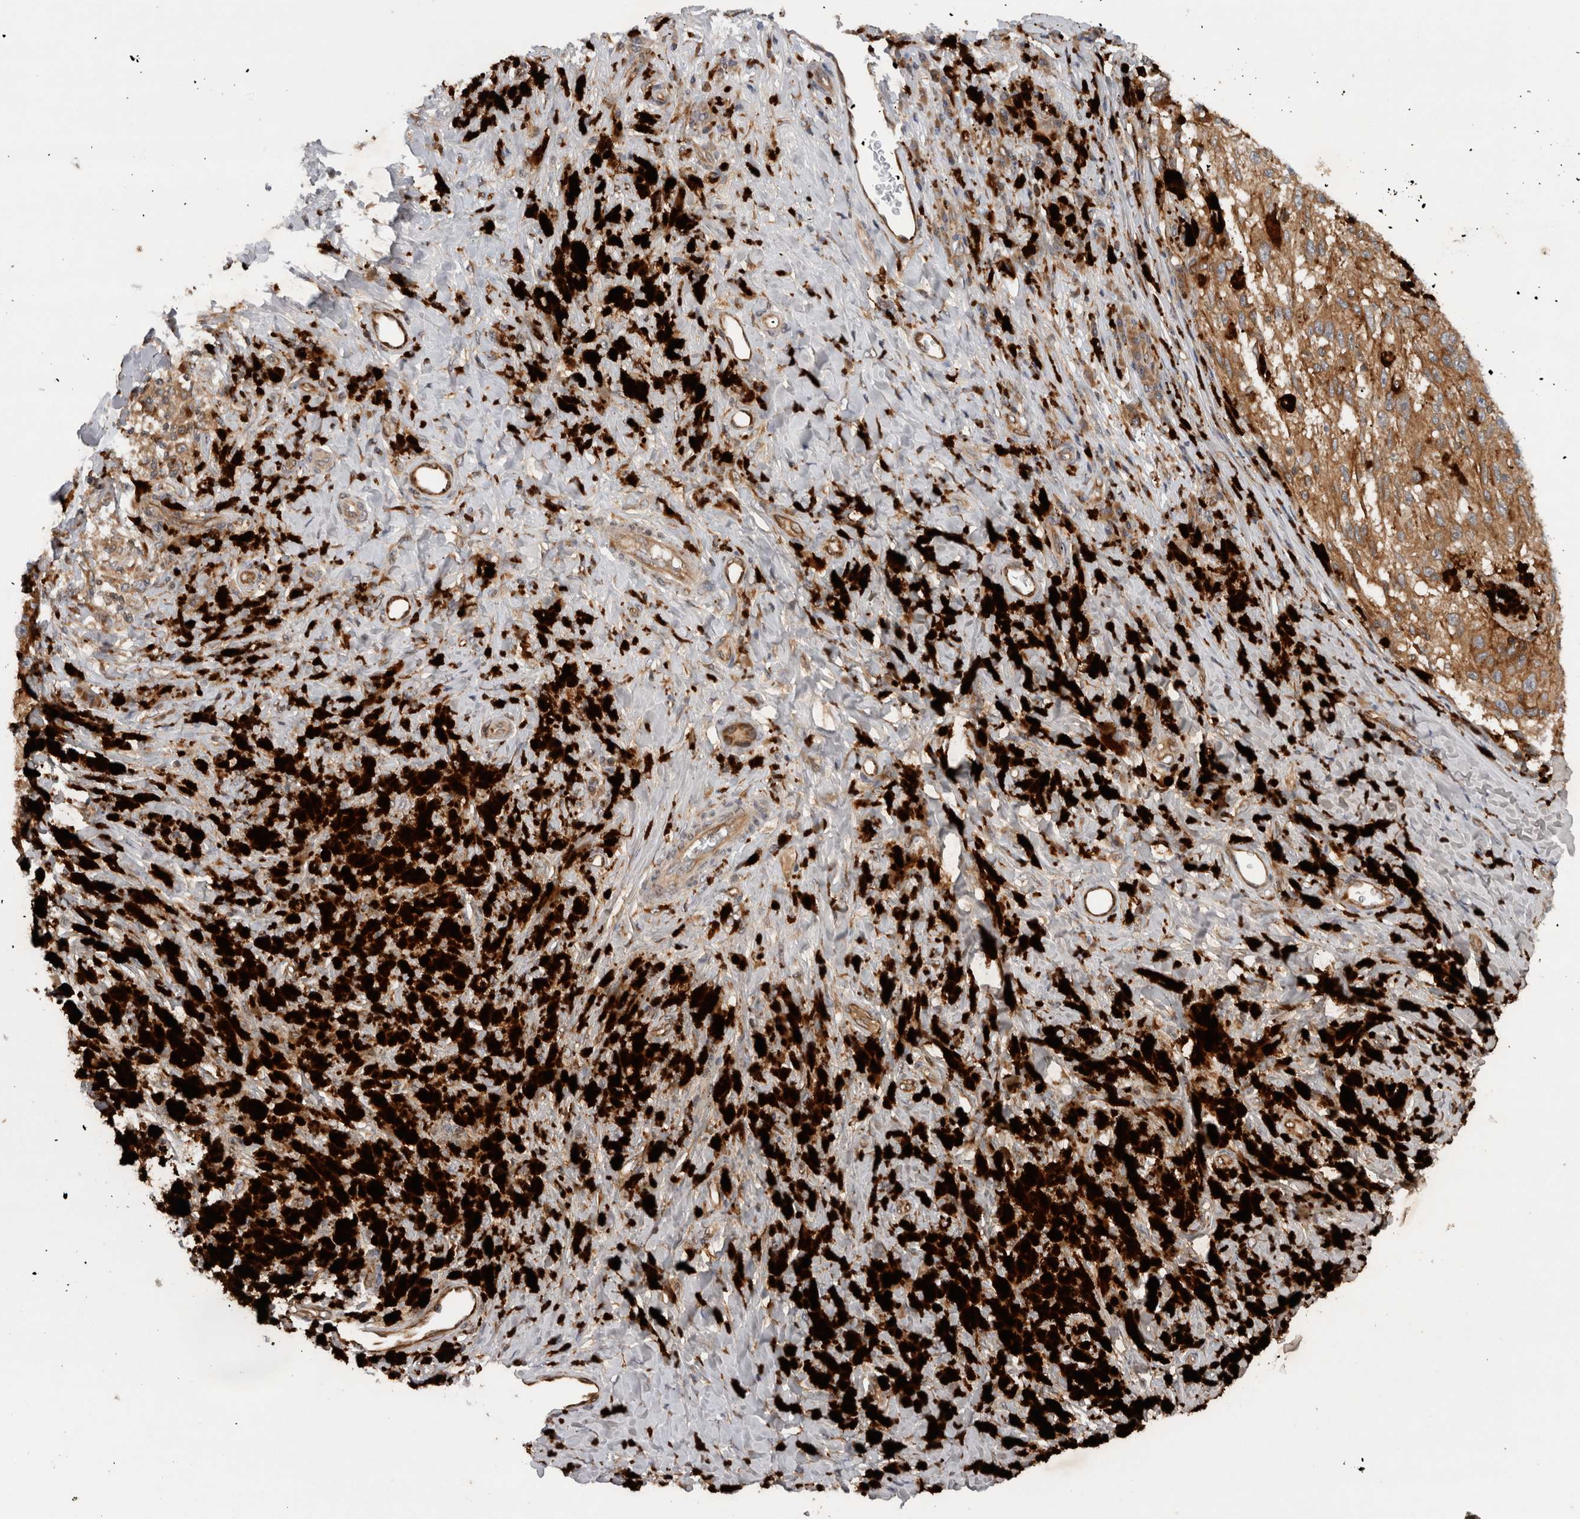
{"staining": {"intensity": "moderate", "quantity": ">75%", "location": "cytoplasmic/membranous"}, "tissue": "melanoma", "cell_type": "Tumor cells", "image_type": "cancer", "snomed": [{"axis": "morphology", "description": "Malignant melanoma, NOS"}, {"axis": "topography", "description": "Skin"}], "caption": "IHC image of neoplastic tissue: malignant melanoma stained using immunohistochemistry (IHC) reveals medium levels of moderate protein expression localized specifically in the cytoplasmic/membranous of tumor cells, appearing as a cytoplasmic/membranous brown color.", "gene": "PDCD2", "patient": {"sex": "female", "age": 73}}